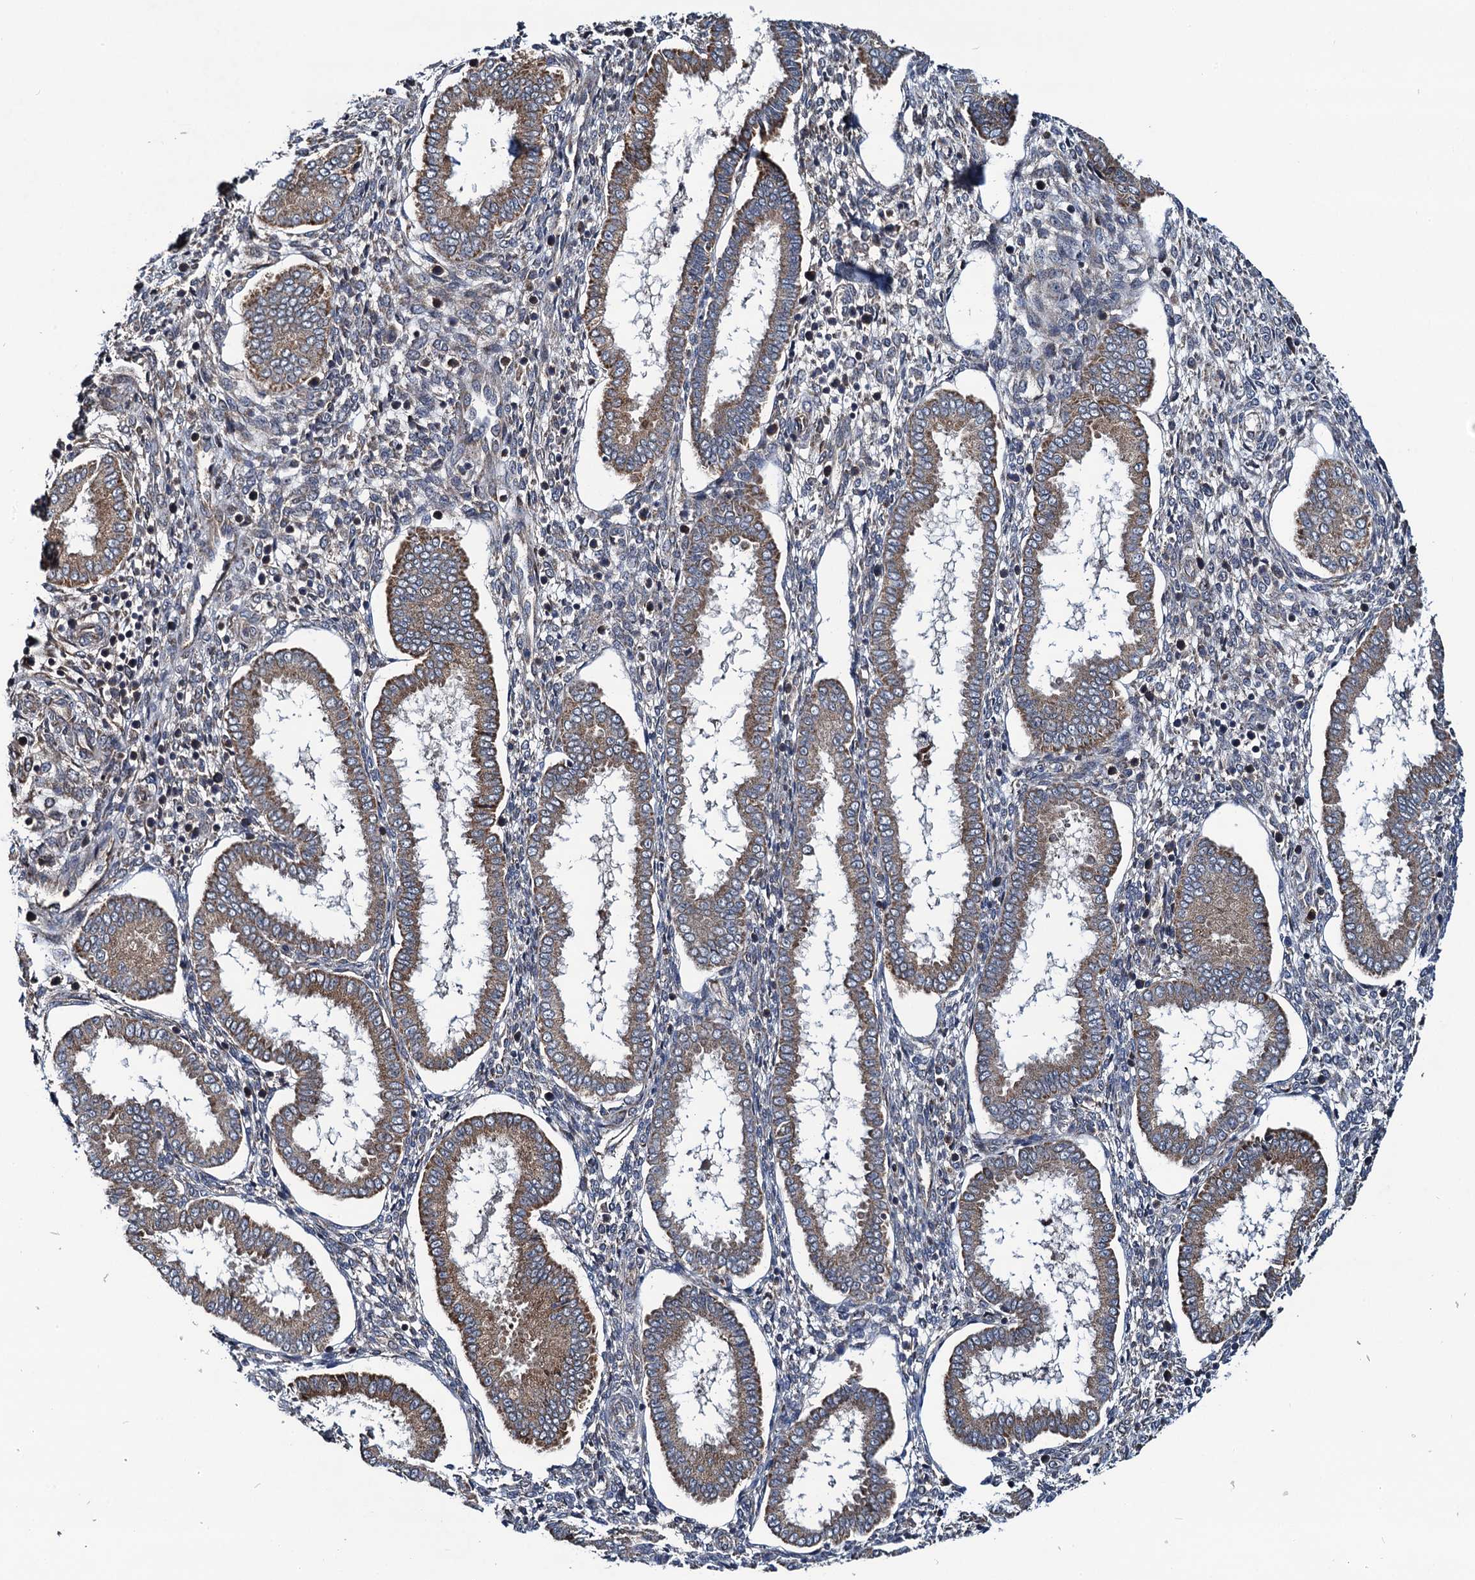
{"staining": {"intensity": "weak", "quantity": "<25%", "location": "cytoplasmic/membranous"}, "tissue": "endometrium", "cell_type": "Cells in endometrial stroma", "image_type": "normal", "snomed": [{"axis": "morphology", "description": "Normal tissue, NOS"}, {"axis": "topography", "description": "Endometrium"}], "caption": "Immunohistochemical staining of unremarkable human endometrium shows no significant staining in cells in endometrial stroma. (DAB (3,3'-diaminobenzidine) IHC visualized using brightfield microscopy, high magnification).", "gene": "NEK1", "patient": {"sex": "female", "age": 24}}